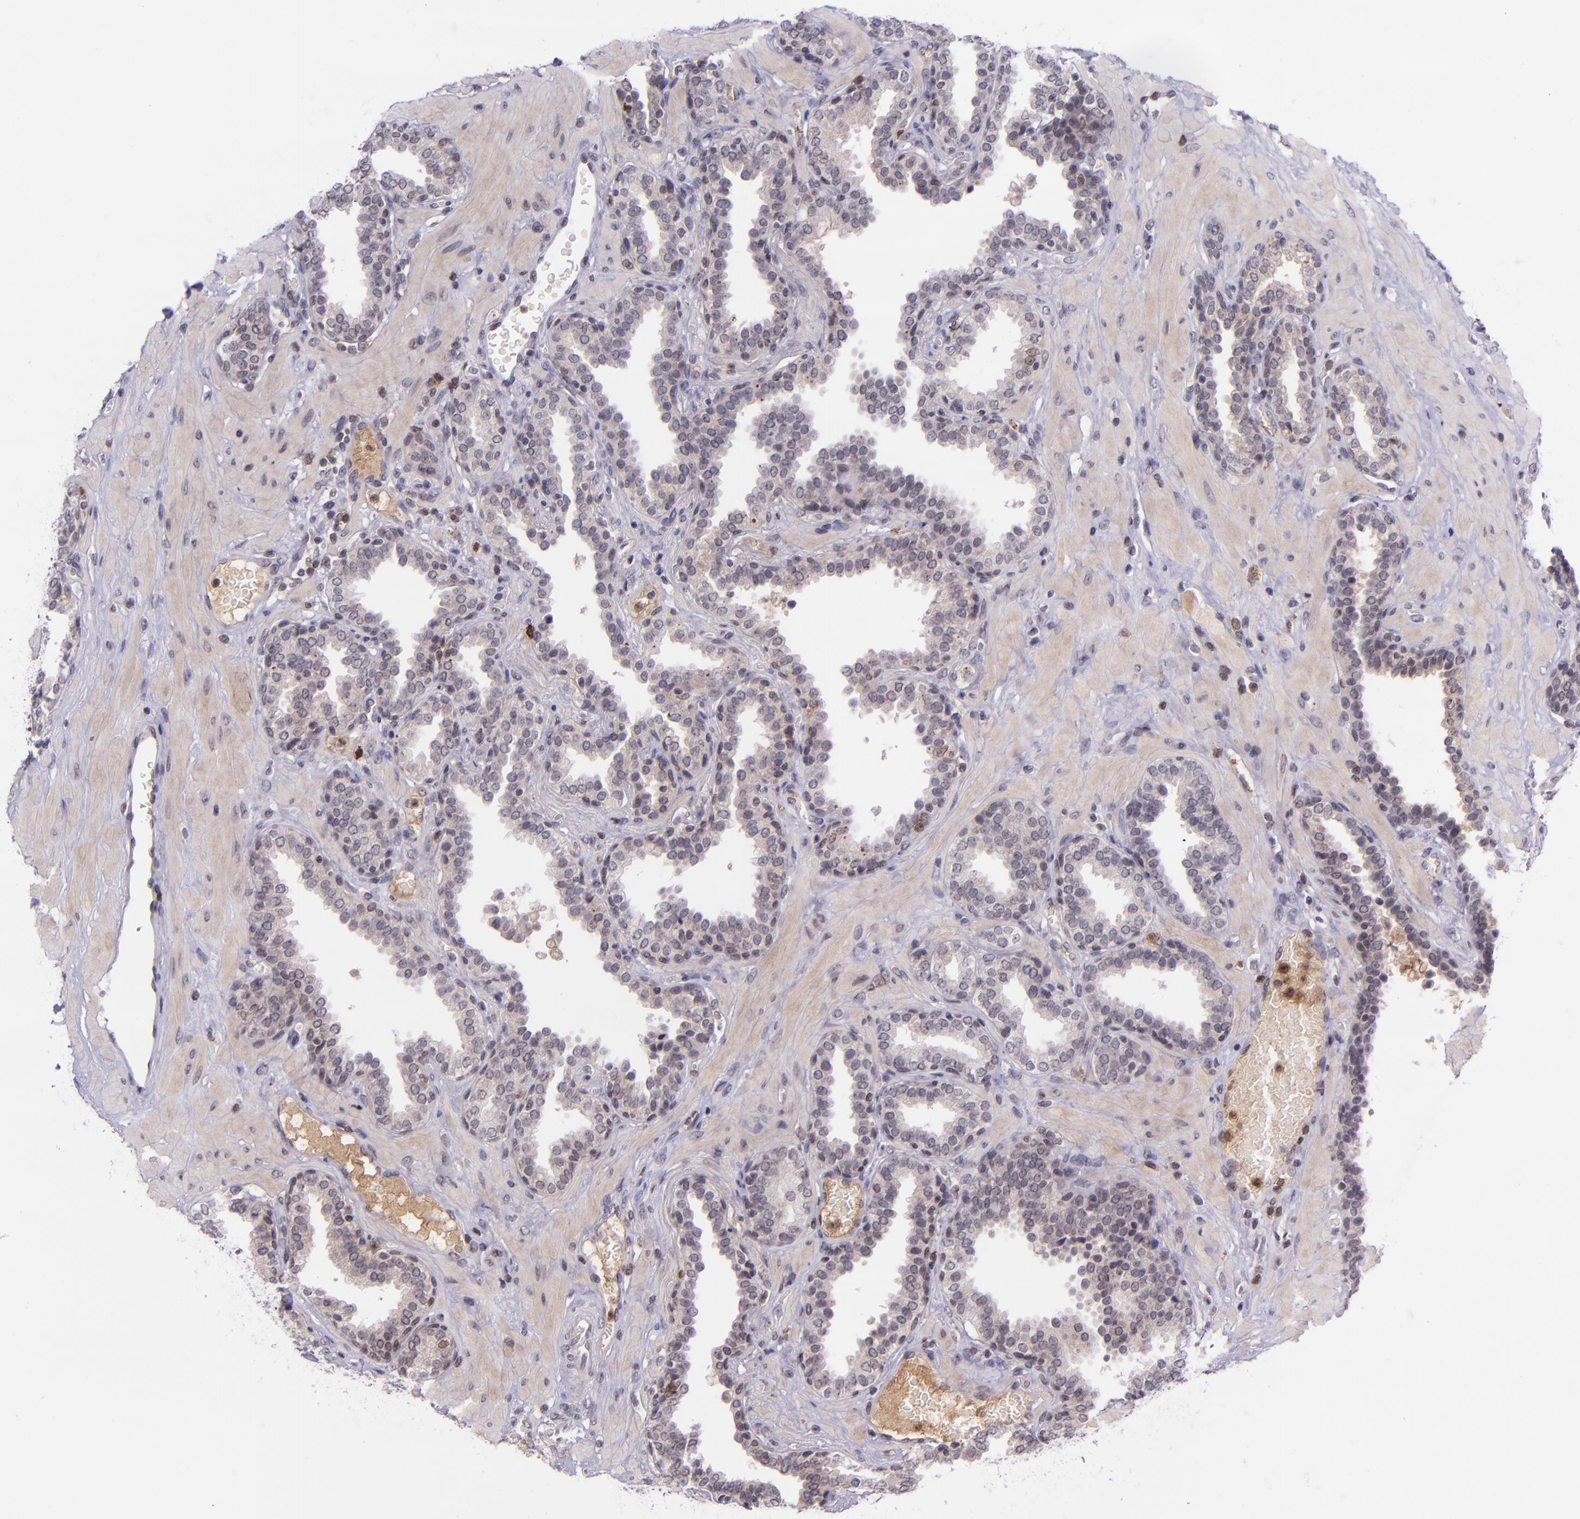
{"staining": {"intensity": "negative", "quantity": "none", "location": "none"}, "tissue": "prostate", "cell_type": "Glandular cells", "image_type": "normal", "snomed": [{"axis": "morphology", "description": "Normal tissue, NOS"}, {"axis": "topography", "description": "Prostate"}], "caption": "This photomicrograph is of unremarkable prostate stained with immunohistochemistry to label a protein in brown with the nuclei are counter-stained blue. There is no expression in glandular cells. (DAB immunohistochemistry visualized using brightfield microscopy, high magnification).", "gene": "SELL", "patient": {"sex": "male", "age": 51}}